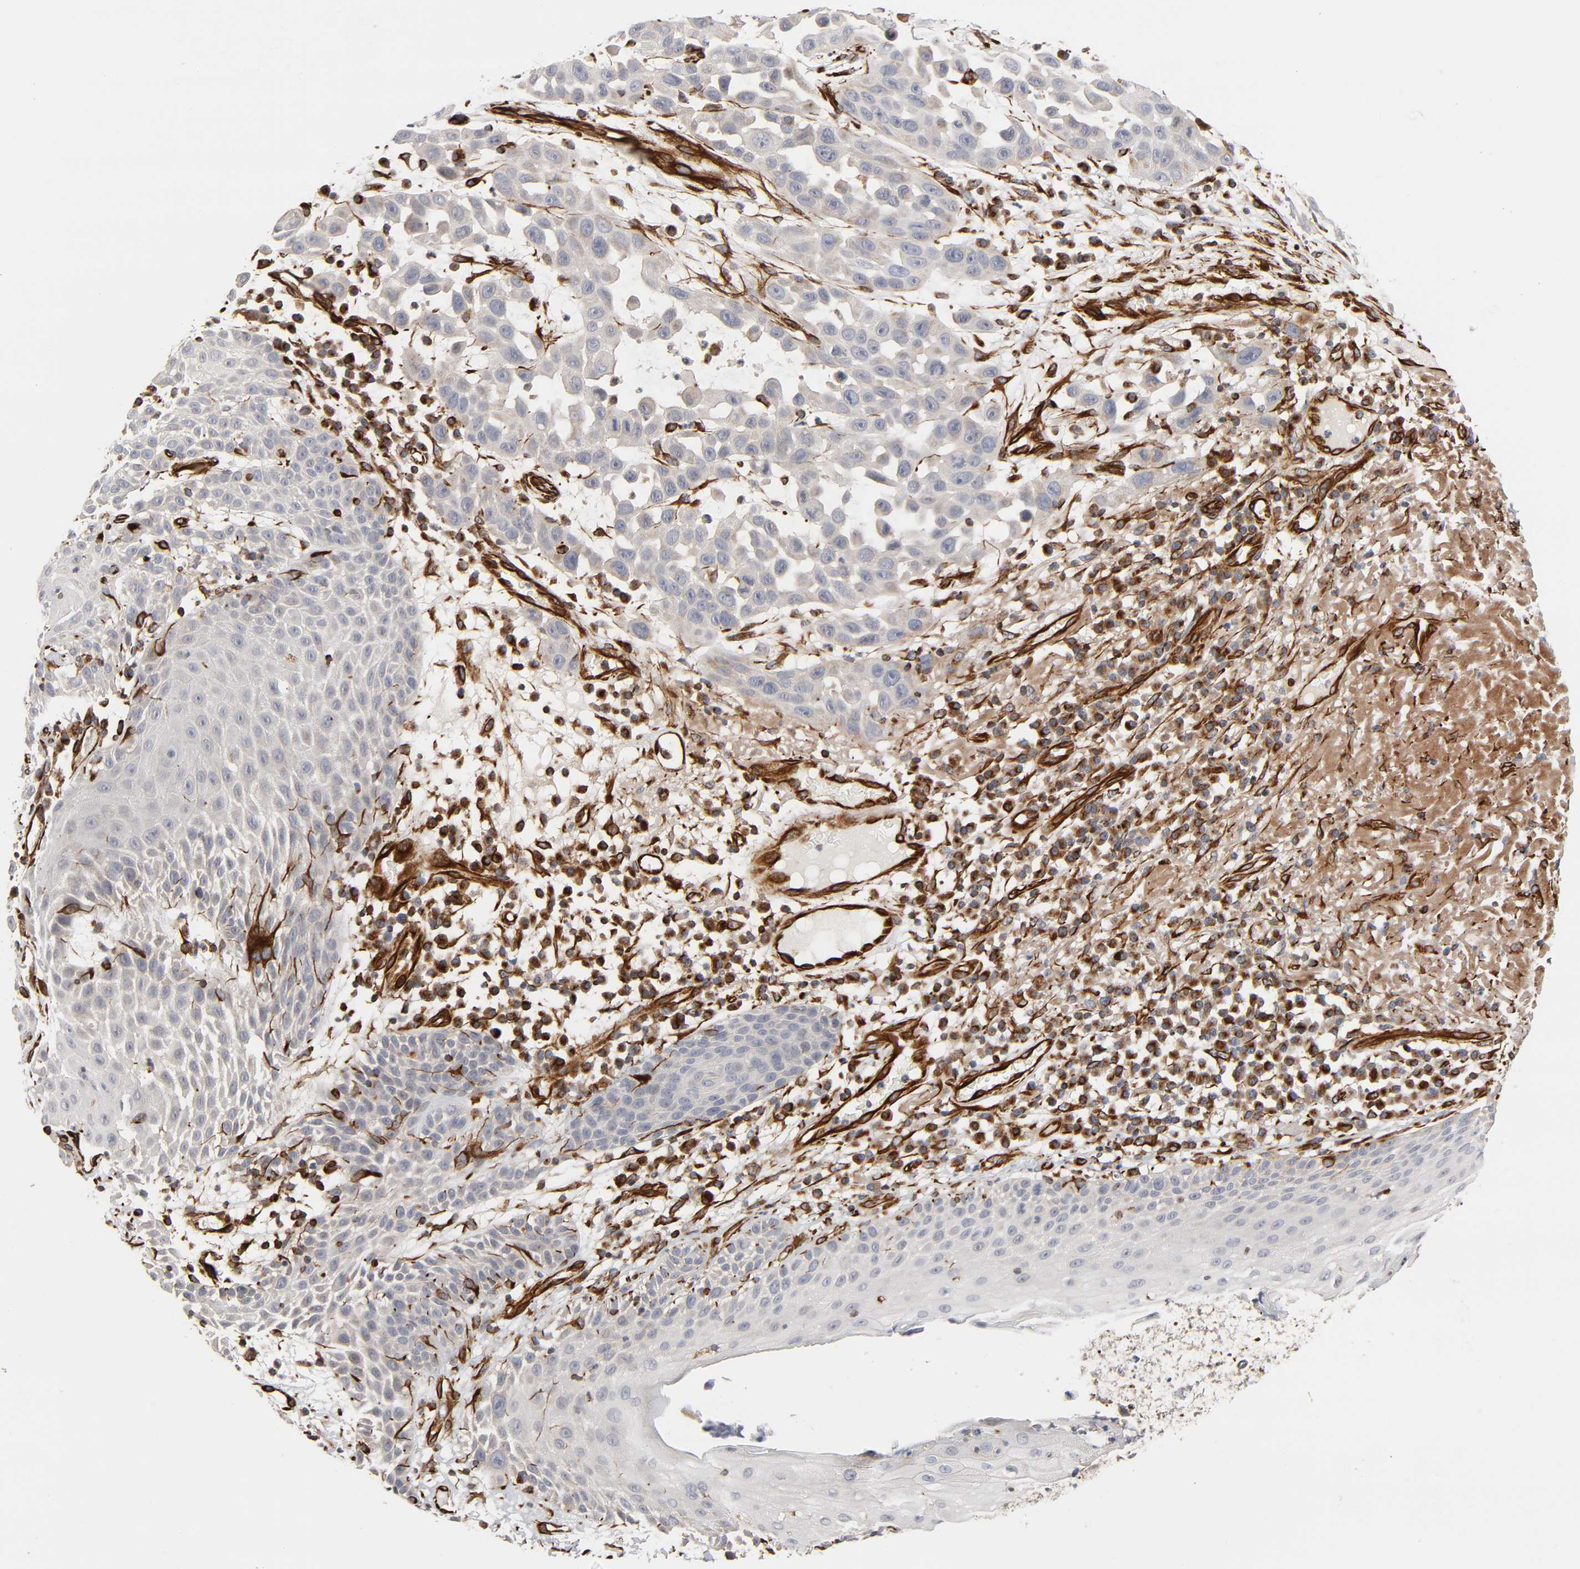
{"staining": {"intensity": "negative", "quantity": "none", "location": "none"}, "tissue": "skin cancer", "cell_type": "Tumor cells", "image_type": "cancer", "snomed": [{"axis": "morphology", "description": "Squamous cell carcinoma, NOS"}, {"axis": "topography", "description": "Skin"}], "caption": "IHC histopathology image of neoplastic tissue: human skin cancer (squamous cell carcinoma) stained with DAB displays no significant protein expression in tumor cells.", "gene": "FAM118A", "patient": {"sex": "male", "age": 82}}